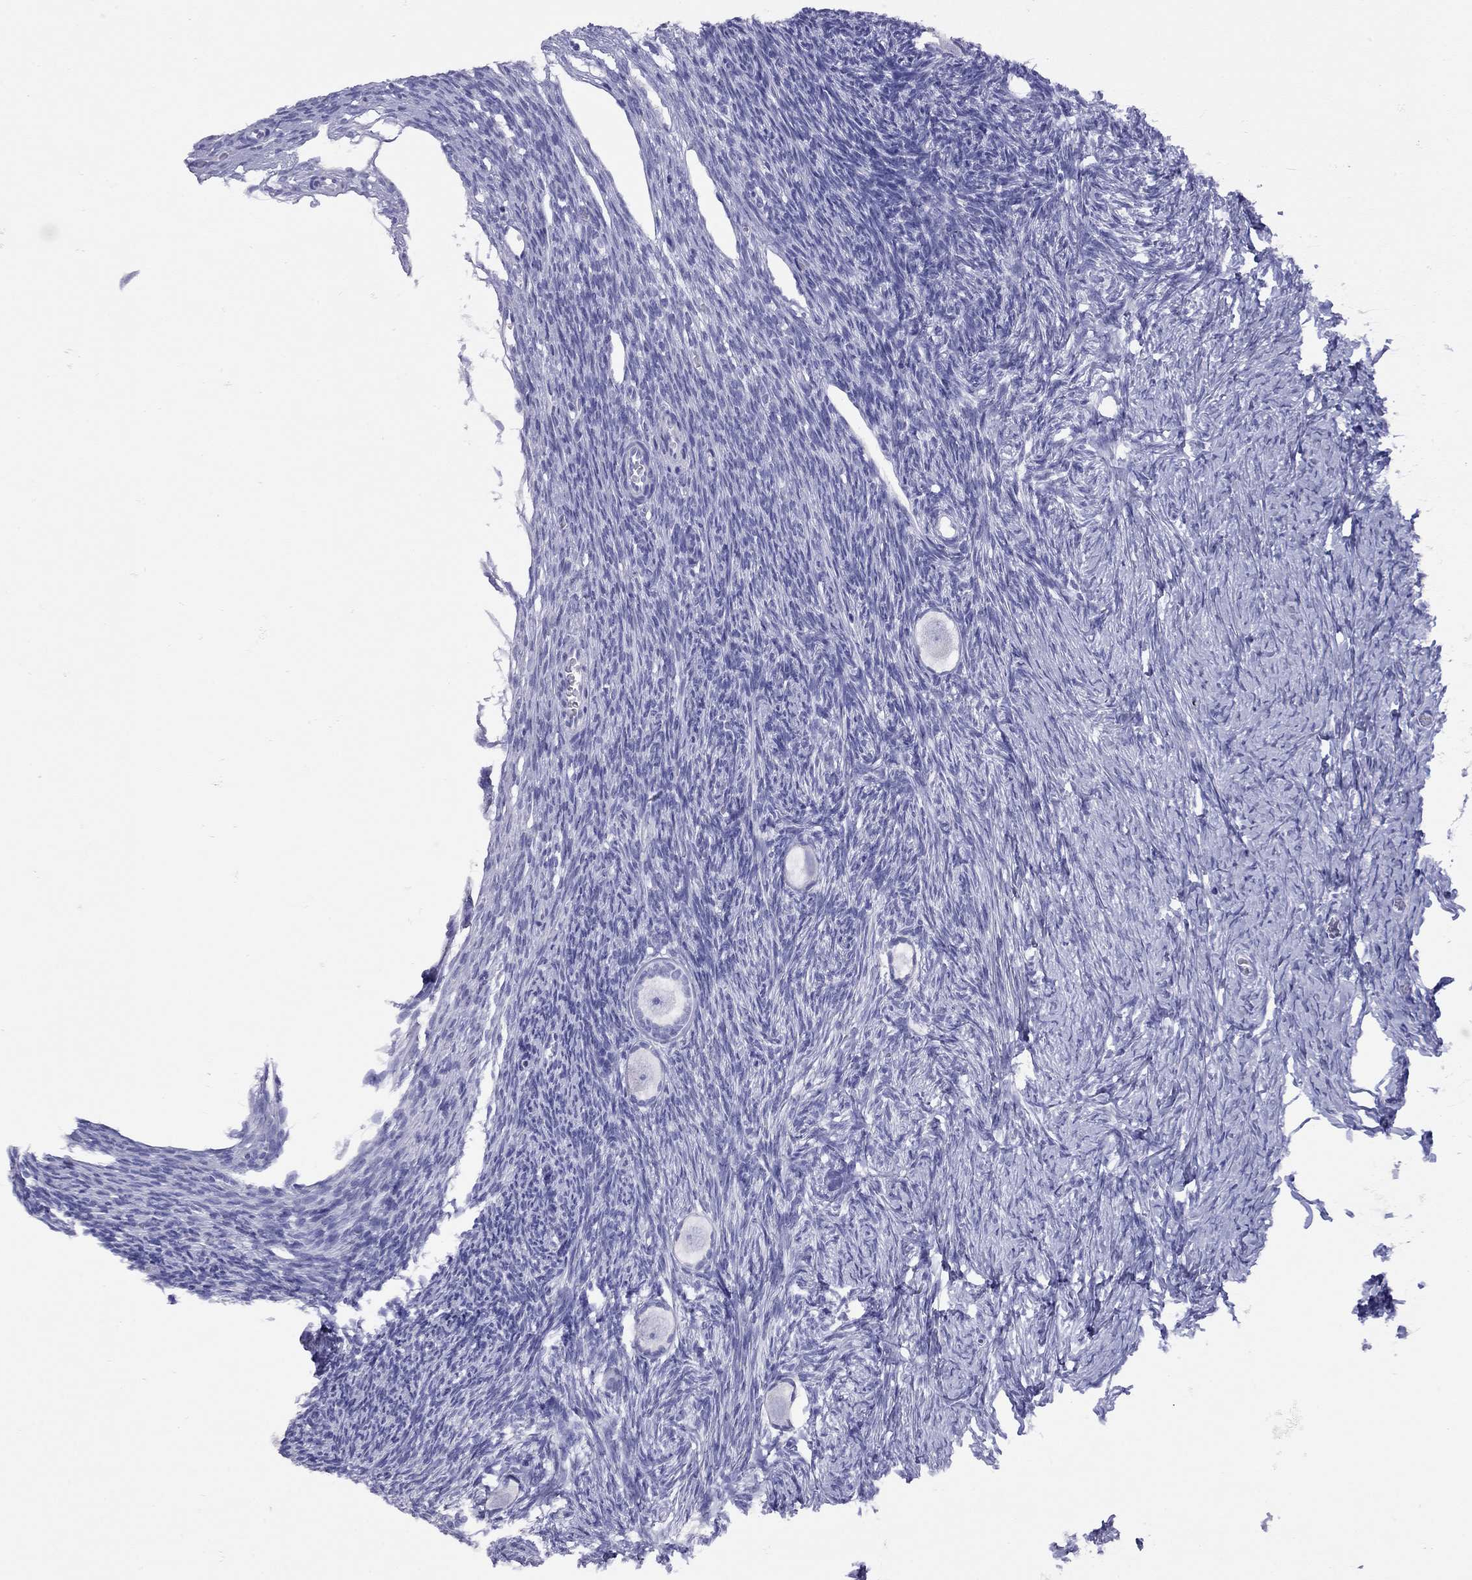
{"staining": {"intensity": "negative", "quantity": "none", "location": "none"}, "tissue": "ovary", "cell_type": "Follicle cells", "image_type": "normal", "snomed": [{"axis": "morphology", "description": "Normal tissue, NOS"}, {"axis": "topography", "description": "Ovary"}], "caption": "The immunohistochemistry (IHC) histopathology image has no significant staining in follicle cells of ovary. (DAB (3,3'-diaminobenzidine) IHC, high magnification).", "gene": "GRIA2", "patient": {"sex": "female", "age": 27}}